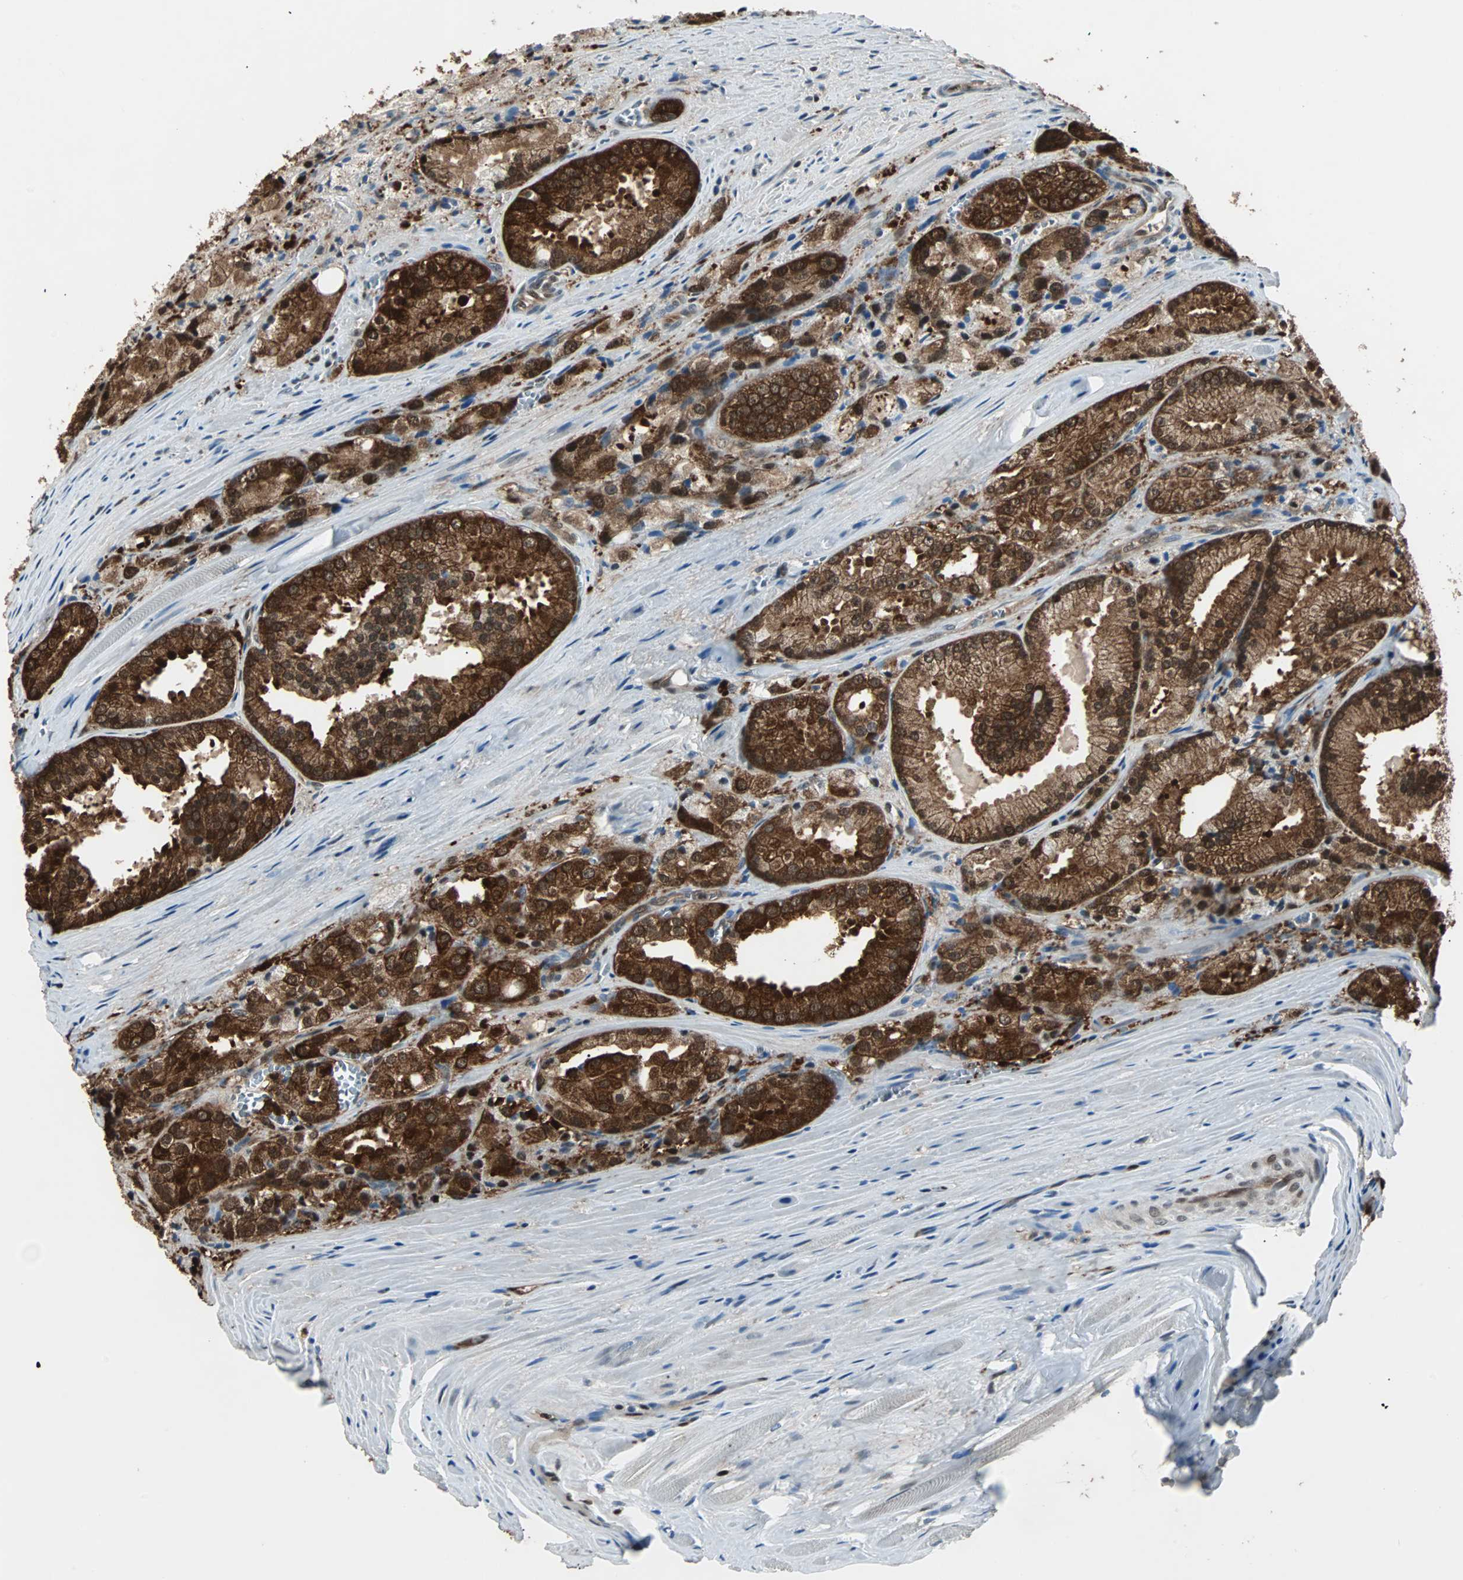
{"staining": {"intensity": "strong", "quantity": ">75%", "location": "cytoplasmic/membranous,nuclear"}, "tissue": "prostate cancer", "cell_type": "Tumor cells", "image_type": "cancer", "snomed": [{"axis": "morphology", "description": "Adenocarcinoma, Low grade"}, {"axis": "topography", "description": "Prostate"}], "caption": "A high-resolution histopathology image shows immunohistochemistry (IHC) staining of prostate cancer, which shows strong cytoplasmic/membranous and nuclear positivity in about >75% of tumor cells.", "gene": "ACLY", "patient": {"sex": "male", "age": 64}}